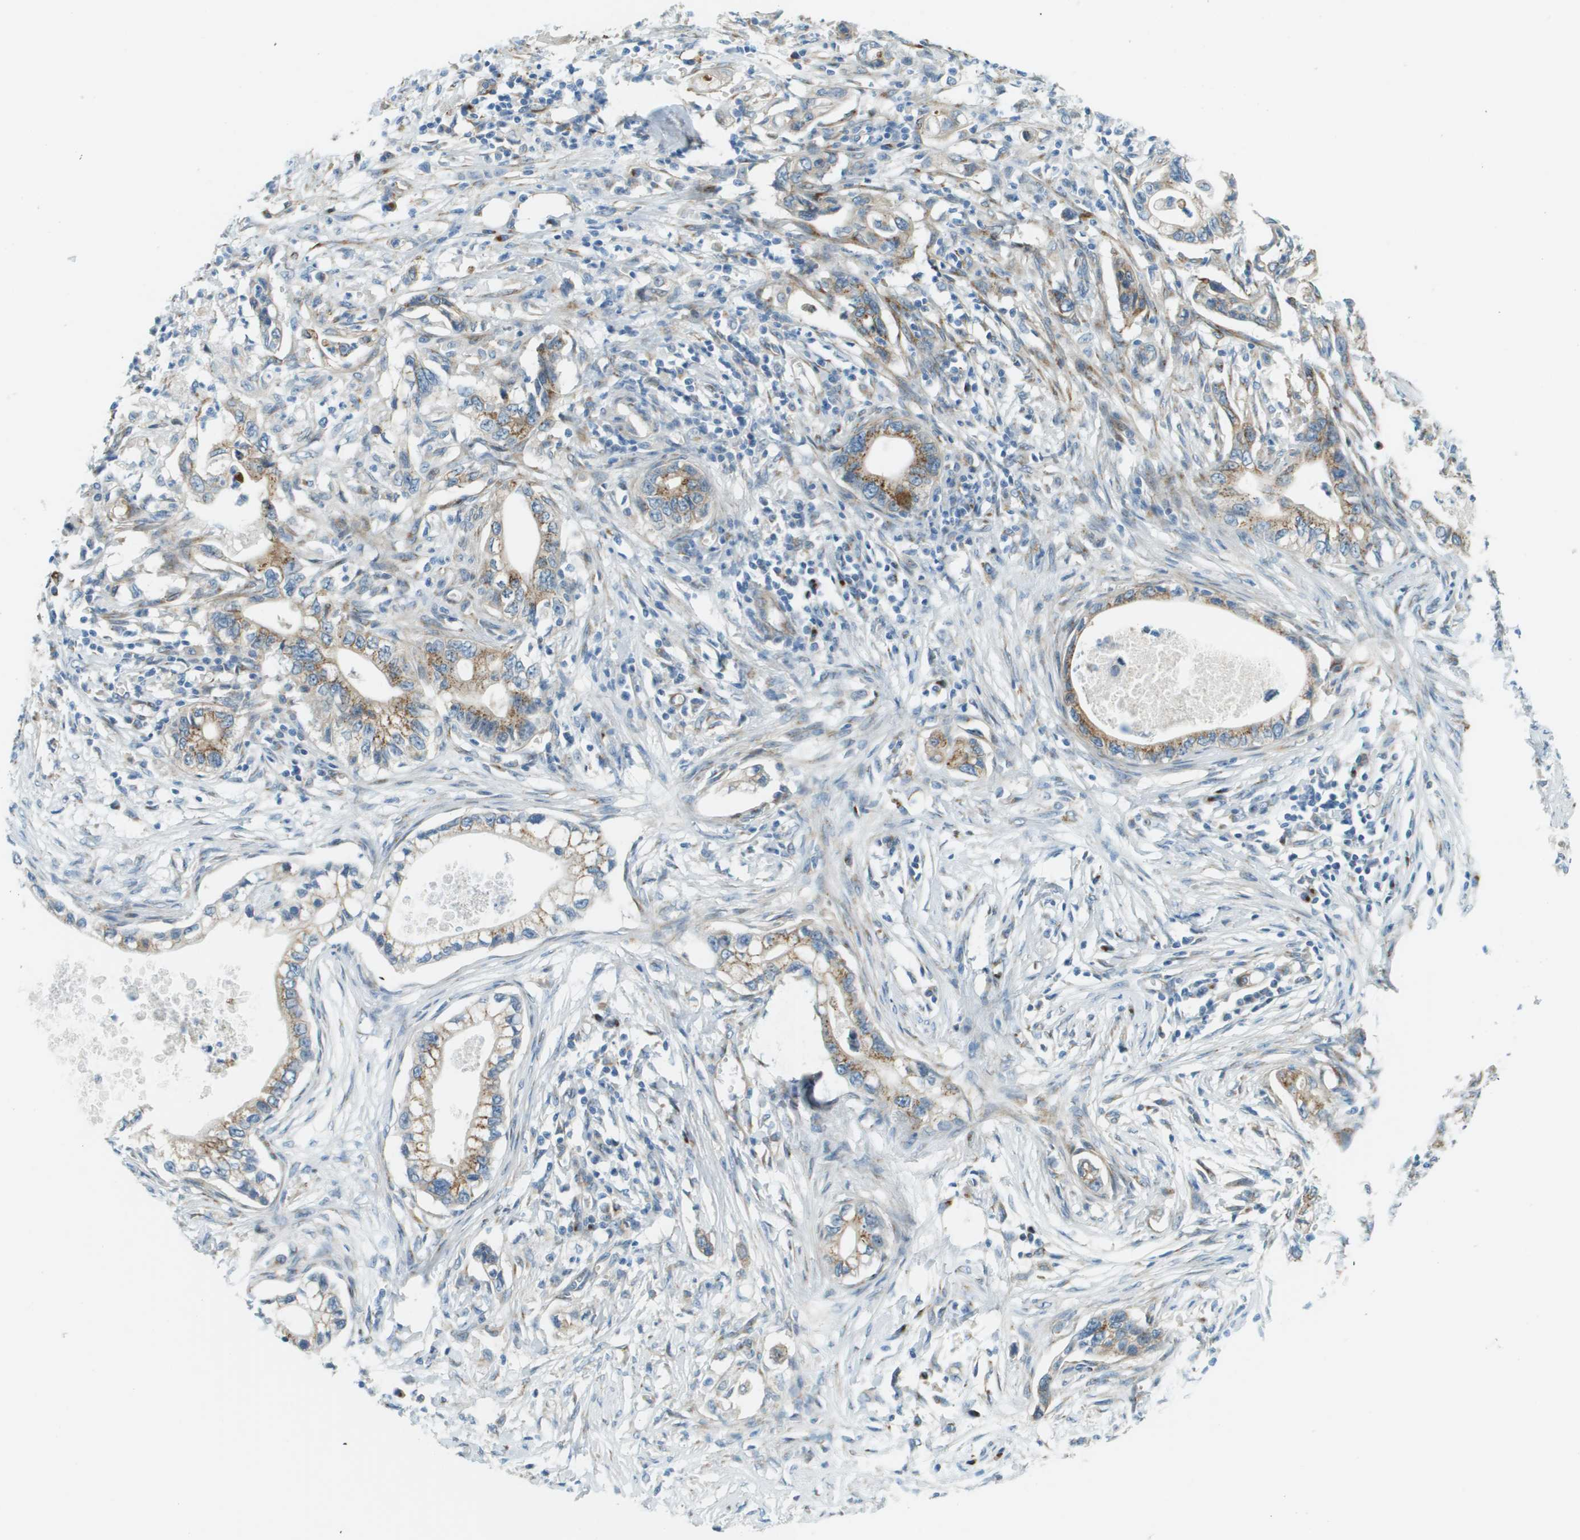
{"staining": {"intensity": "moderate", "quantity": ">75%", "location": "cytoplasmic/membranous"}, "tissue": "pancreatic cancer", "cell_type": "Tumor cells", "image_type": "cancer", "snomed": [{"axis": "morphology", "description": "Adenocarcinoma, NOS"}, {"axis": "topography", "description": "Pancreas"}], "caption": "Protein staining exhibits moderate cytoplasmic/membranous staining in approximately >75% of tumor cells in adenocarcinoma (pancreatic). The protein is shown in brown color, while the nuclei are stained blue.", "gene": "ACBD3", "patient": {"sex": "male", "age": 56}}